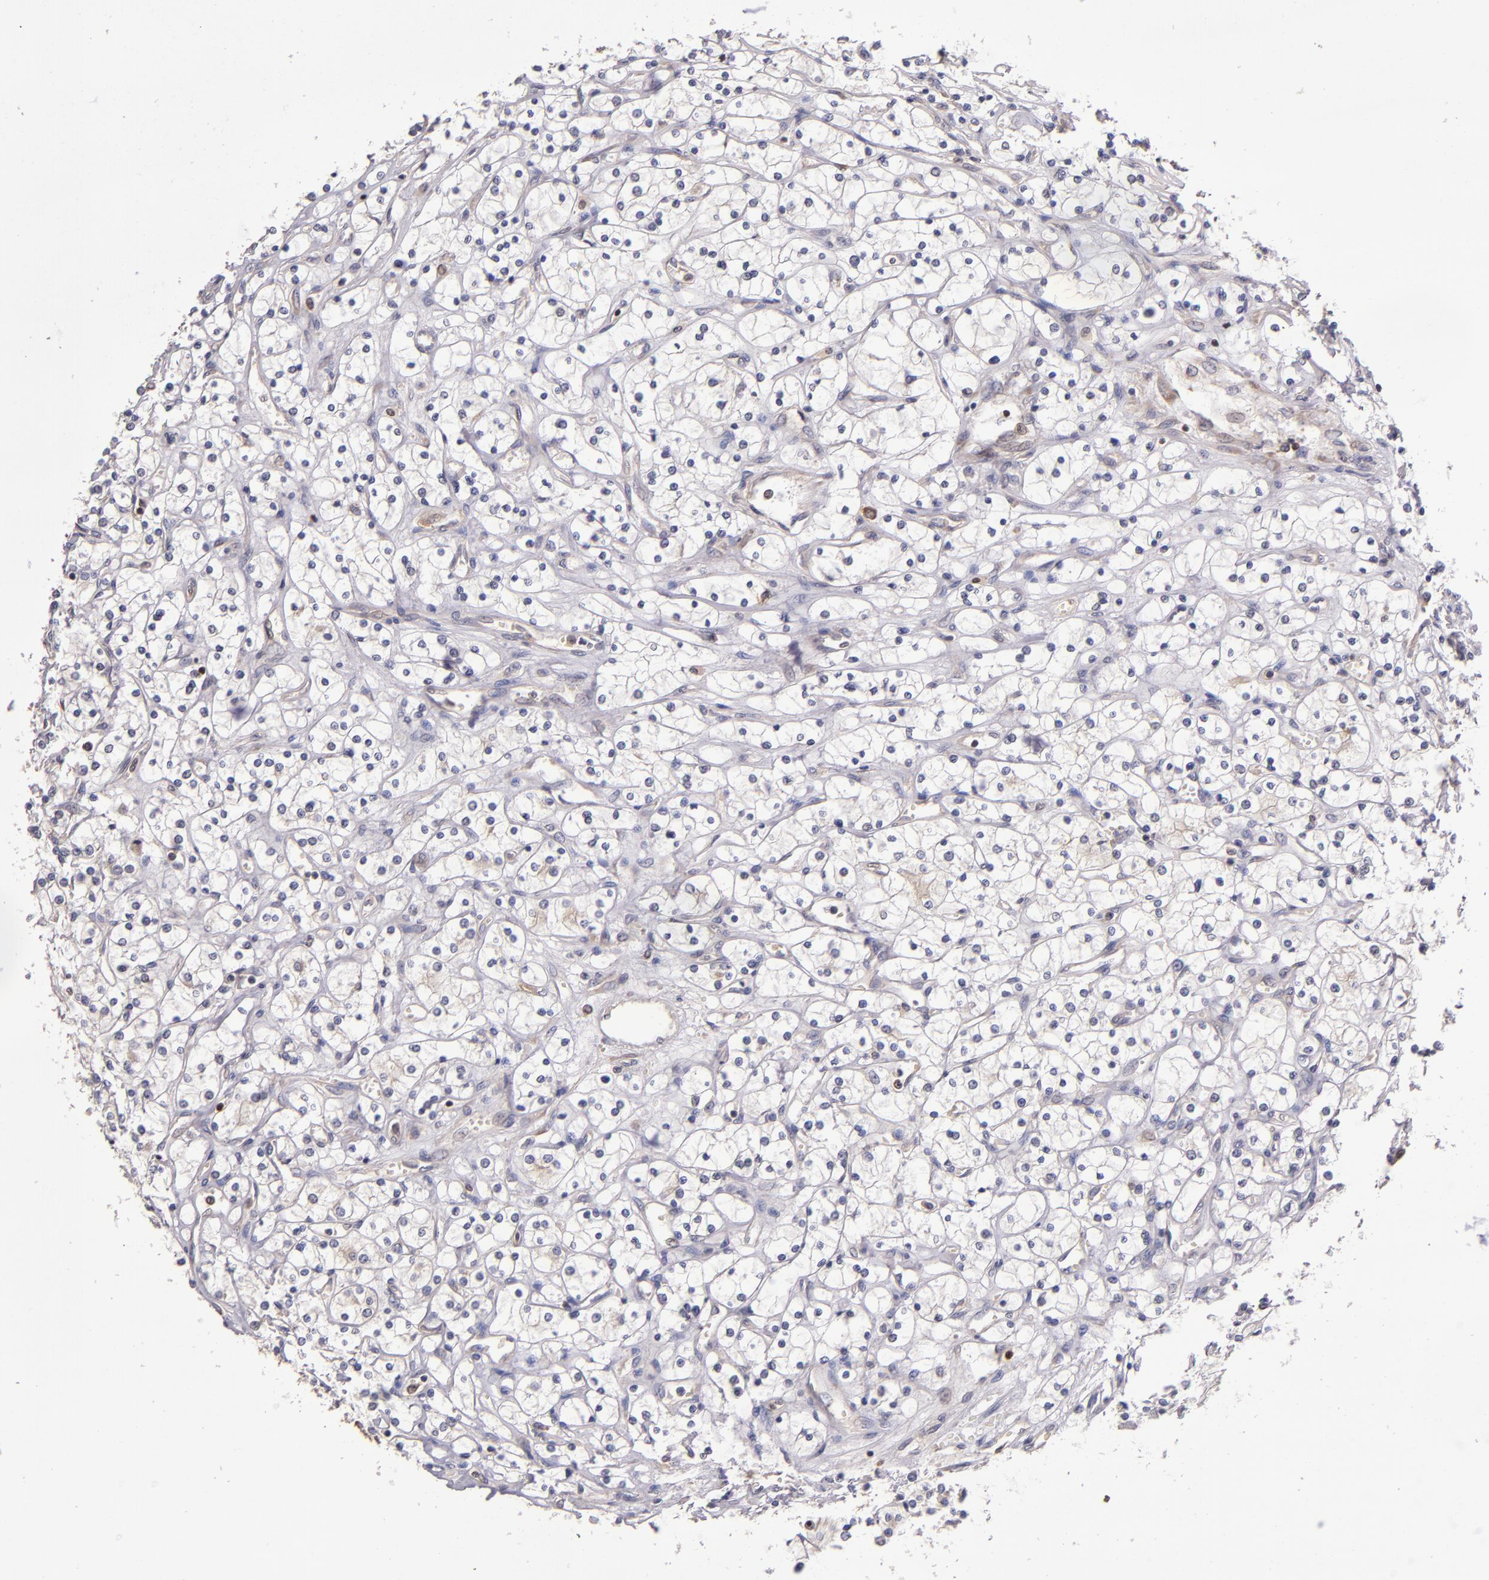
{"staining": {"intensity": "weak", "quantity": "<25%", "location": "cytoplasmic/membranous"}, "tissue": "renal cancer", "cell_type": "Tumor cells", "image_type": "cancer", "snomed": [{"axis": "morphology", "description": "Adenocarcinoma, NOS"}, {"axis": "topography", "description": "Kidney"}], "caption": "Adenocarcinoma (renal) was stained to show a protein in brown. There is no significant positivity in tumor cells.", "gene": "EIF4ENIF1", "patient": {"sex": "male", "age": 61}}